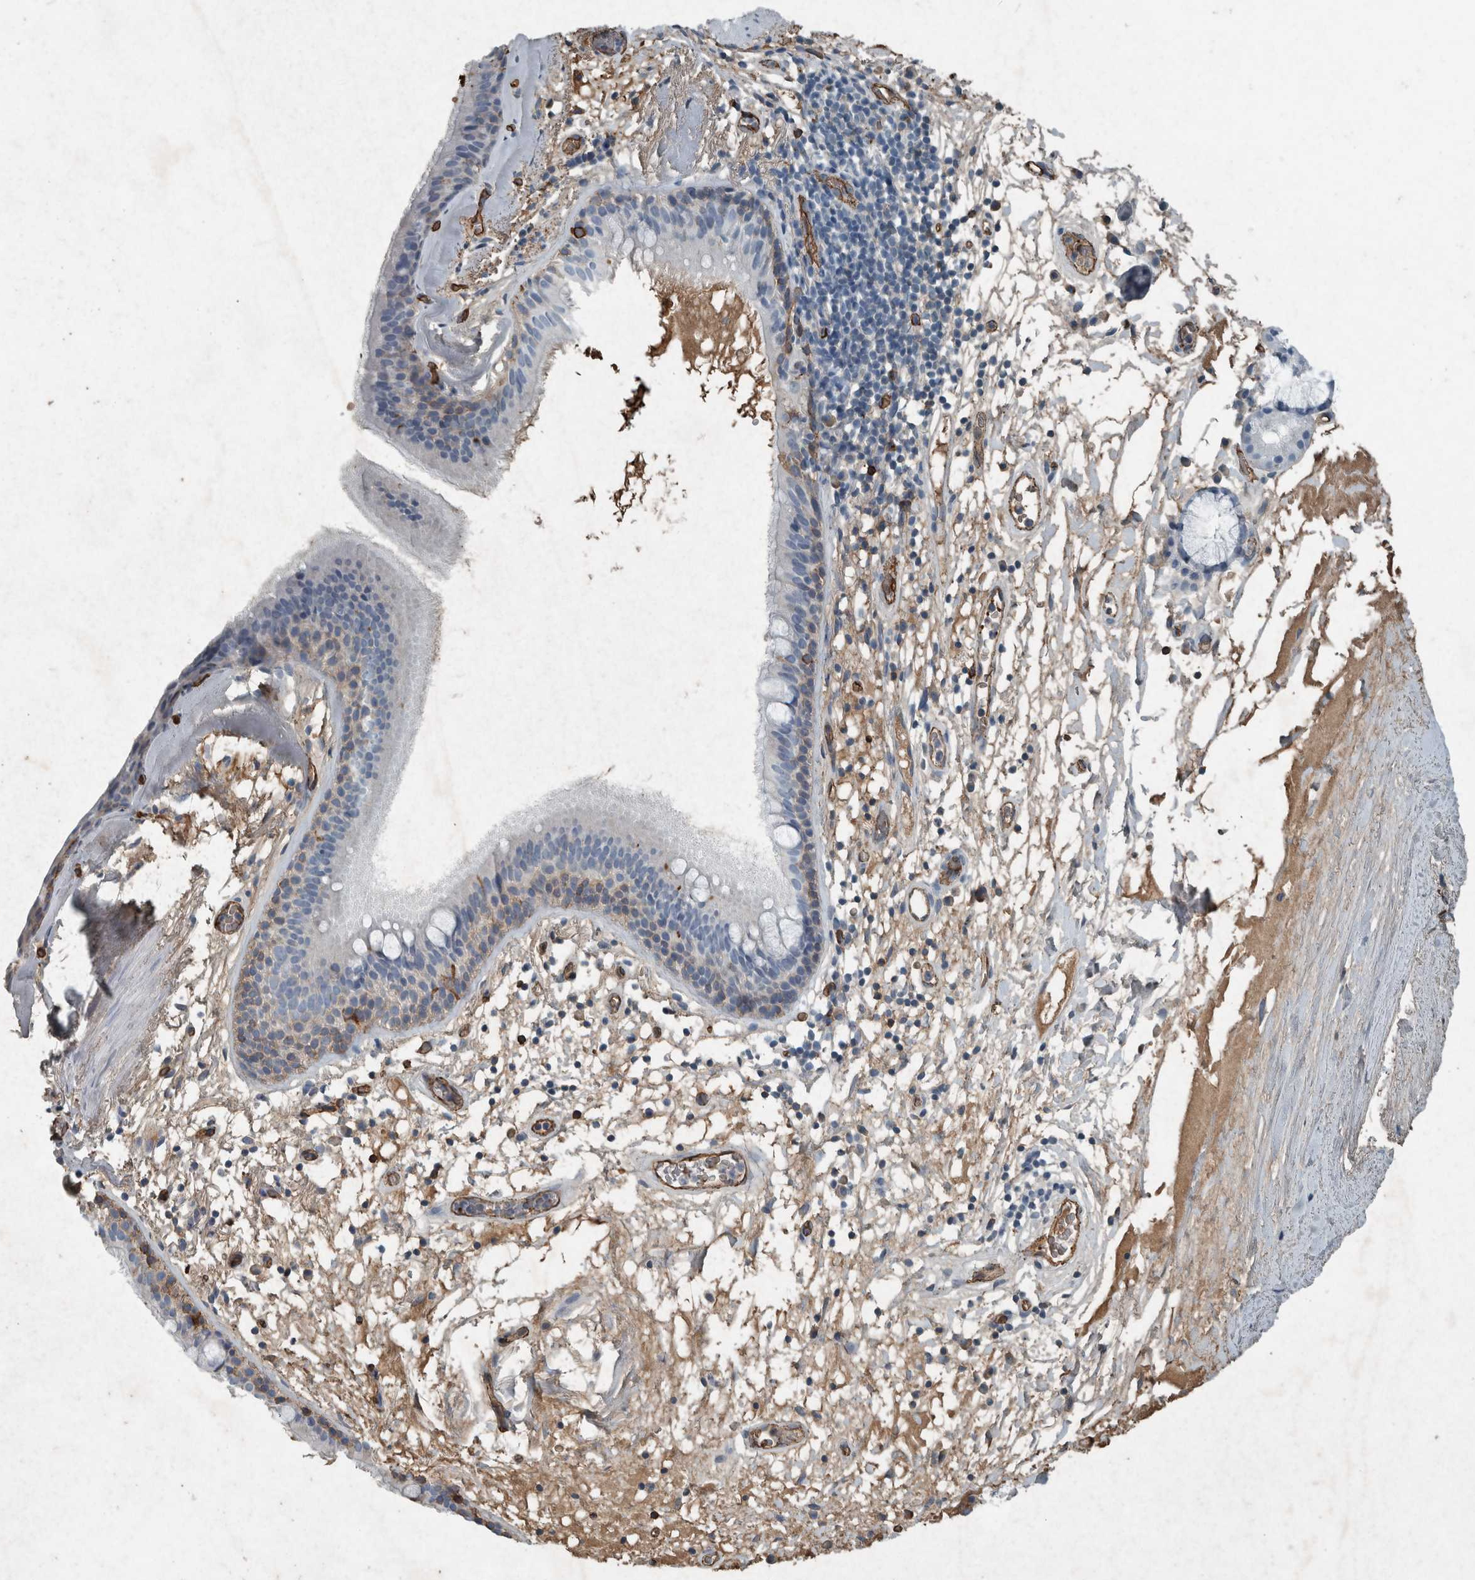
{"staining": {"intensity": "moderate", "quantity": "<25%", "location": "cytoplasmic/membranous"}, "tissue": "bronchus", "cell_type": "Respiratory epithelial cells", "image_type": "normal", "snomed": [{"axis": "morphology", "description": "Normal tissue, NOS"}, {"axis": "topography", "description": "Cartilage tissue"}], "caption": "A brown stain labels moderate cytoplasmic/membranous staining of a protein in respiratory epithelial cells of unremarkable bronchus. The staining was performed using DAB (3,3'-diaminobenzidine), with brown indicating positive protein expression. Nuclei are stained blue with hematoxylin.", "gene": "LBP", "patient": {"sex": "female", "age": 63}}